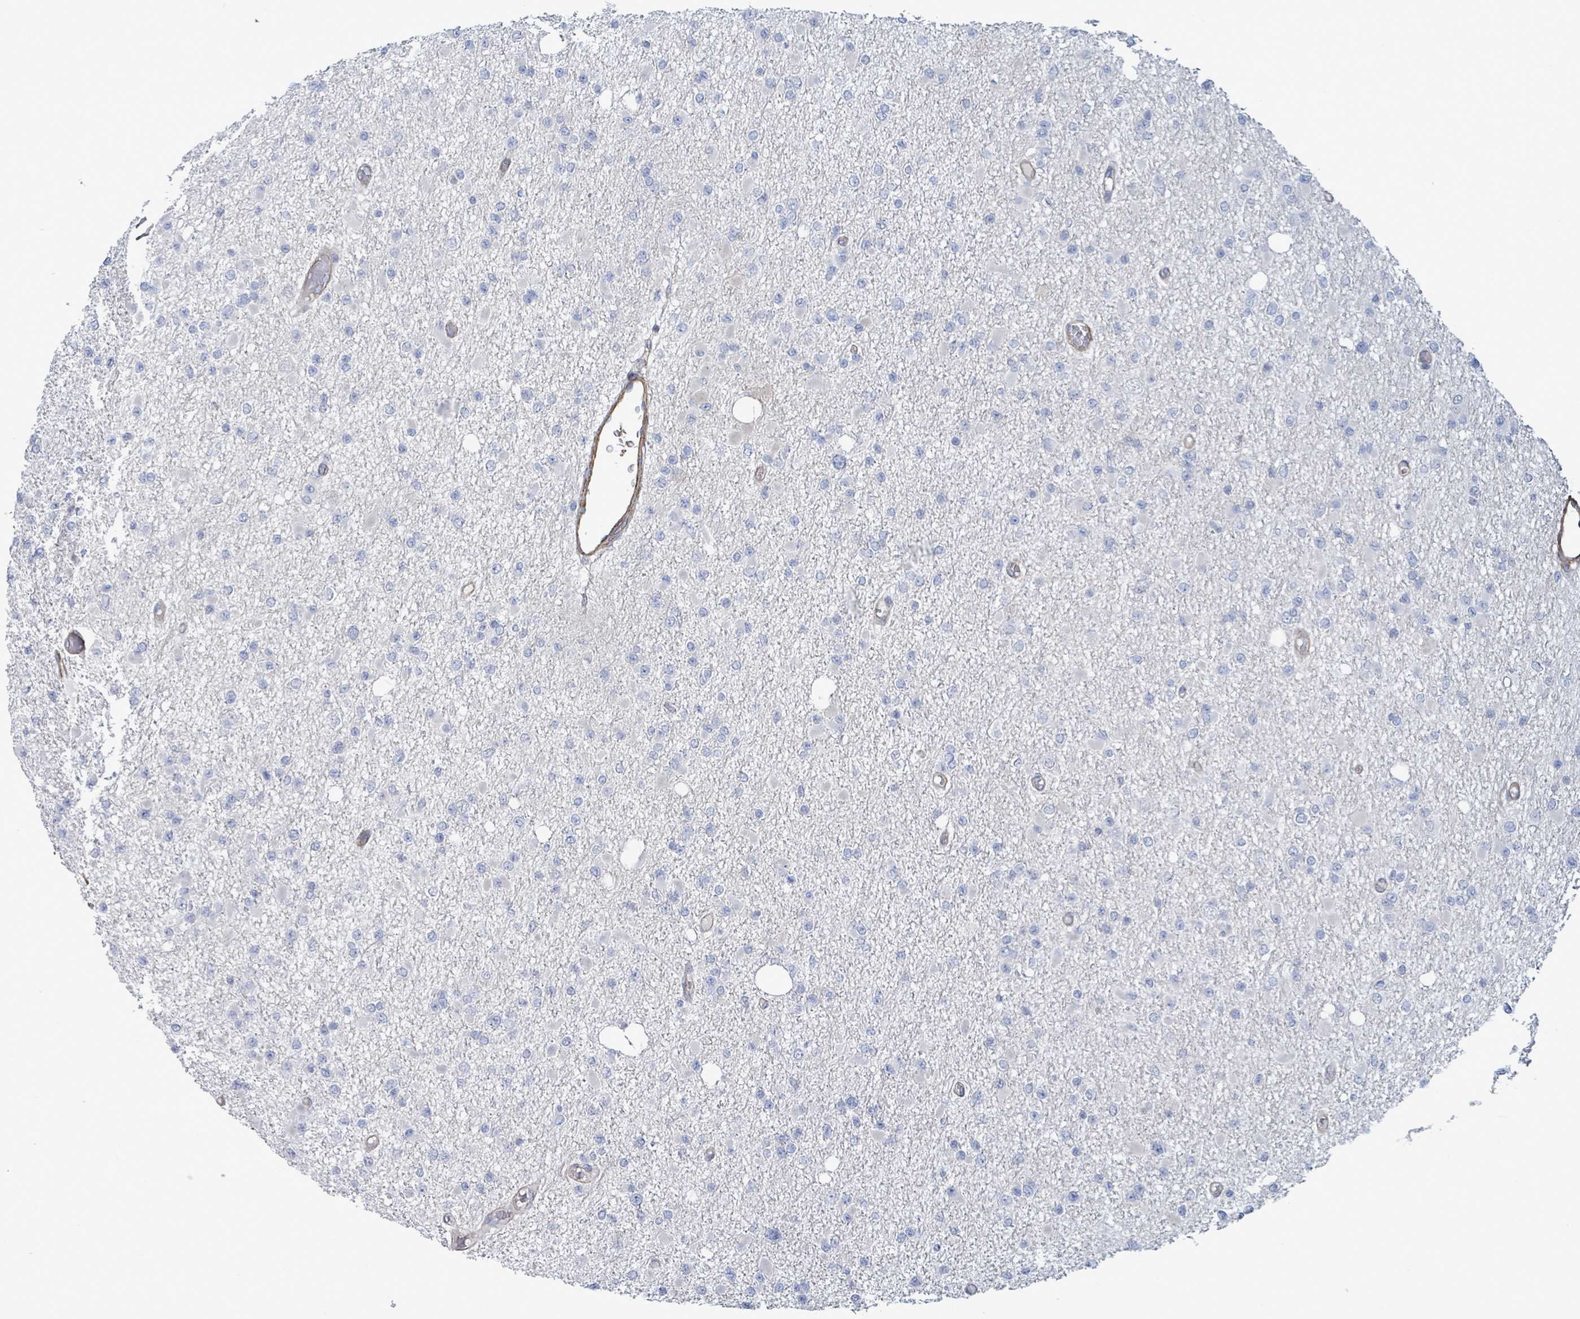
{"staining": {"intensity": "negative", "quantity": "none", "location": "none"}, "tissue": "glioma", "cell_type": "Tumor cells", "image_type": "cancer", "snomed": [{"axis": "morphology", "description": "Glioma, malignant, Low grade"}, {"axis": "topography", "description": "Brain"}], "caption": "The IHC photomicrograph has no significant positivity in tumor cells of malignant glioma (low-grade) tissue.", "gene": "DMRTC1B", "patient": {"sex": "female", "age": 22}}